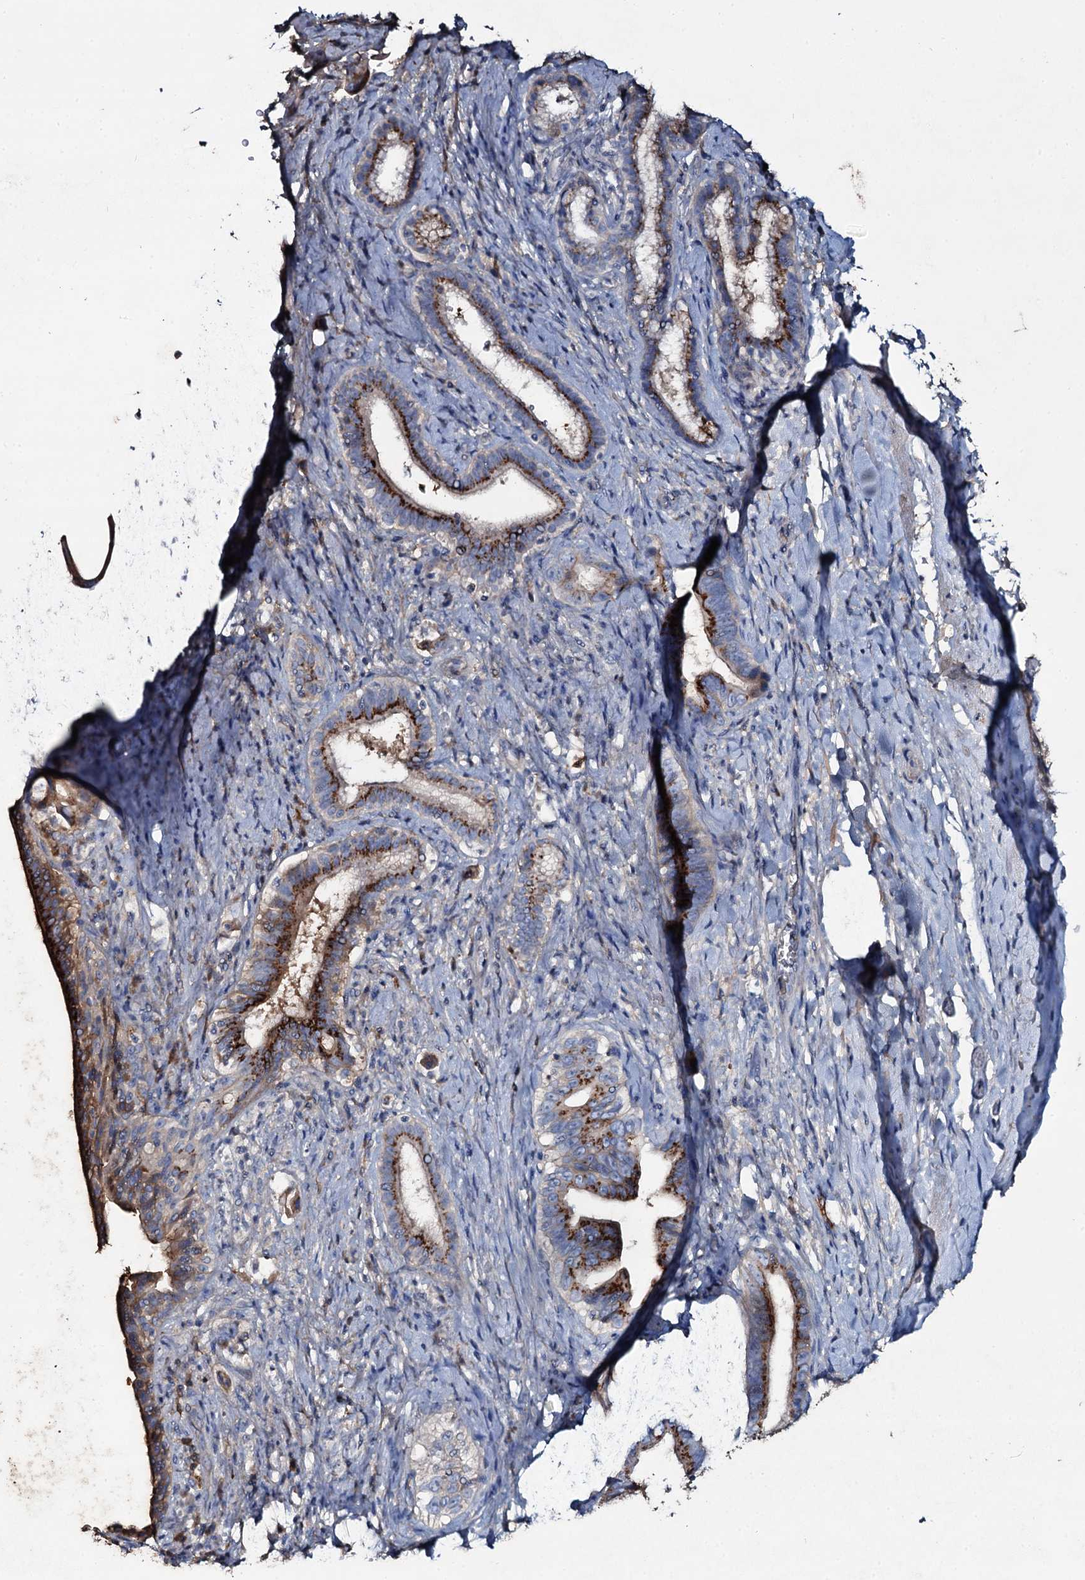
{"staining": {"intensity": "strong", "quantity": ">75%", "location": "cytoplasmic/membranous"}, "tissue": "pancreatic cancer", "cell_type": "Tumor cells", "image_type": "cancer", "snomed": [{"axis": "morphology", "description": "Adenocarcinoma, NOS"}, {"axis": "topography", "description": "Pancreas"}], "caption": "Immunohistochemistry photomicrograph of neoplastic tissue: human pancreatic cancer stained using immunohistochemistry reveals high levels of strong protein expression localized specifically in the cytoplasmic/membranous of tumor cells, appearing as a cytoplasmic/membranous brown color.", "gene": "EDN1", "patient": {"sex": "female", "age": 55}}